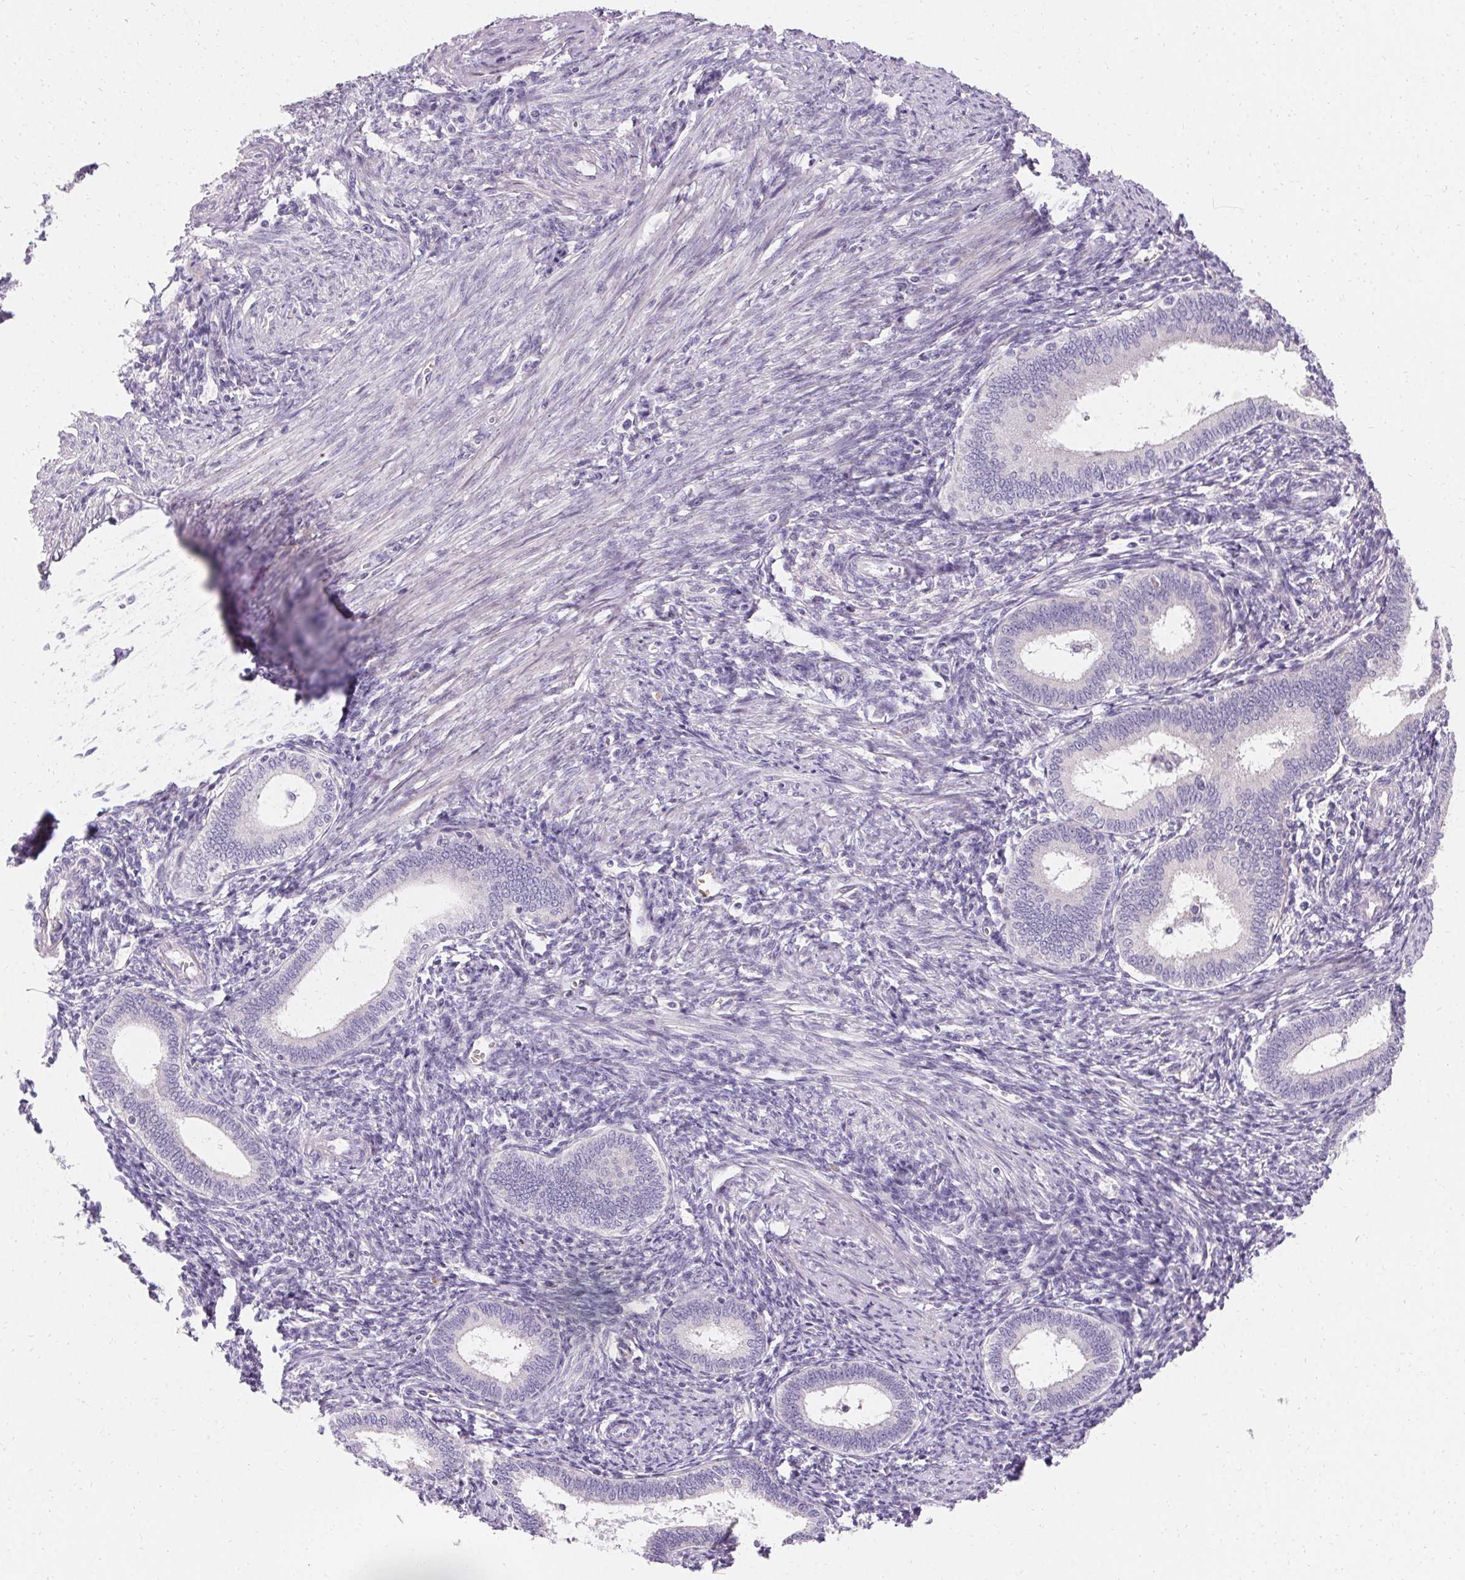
{"staining": {"intensity": "negative", "quantity": "none", "location": "none"}, "tissue": "endometrium", "cell_type": "Cells in endometrial stroma", "image_type": "normal", "snomed": [{"axis": "morphology", "description": "Normal tissue, NOS"}, {"axis": "topography", "description": "Endometrium"}], "caption": "IHC micrograph of normal endometrium: endometrium stained with DAB displays no significant protein positivity in cells in endometrial stroma.", "gene": "TRIP13", "patient": {"sex": "female", "age": 41}}